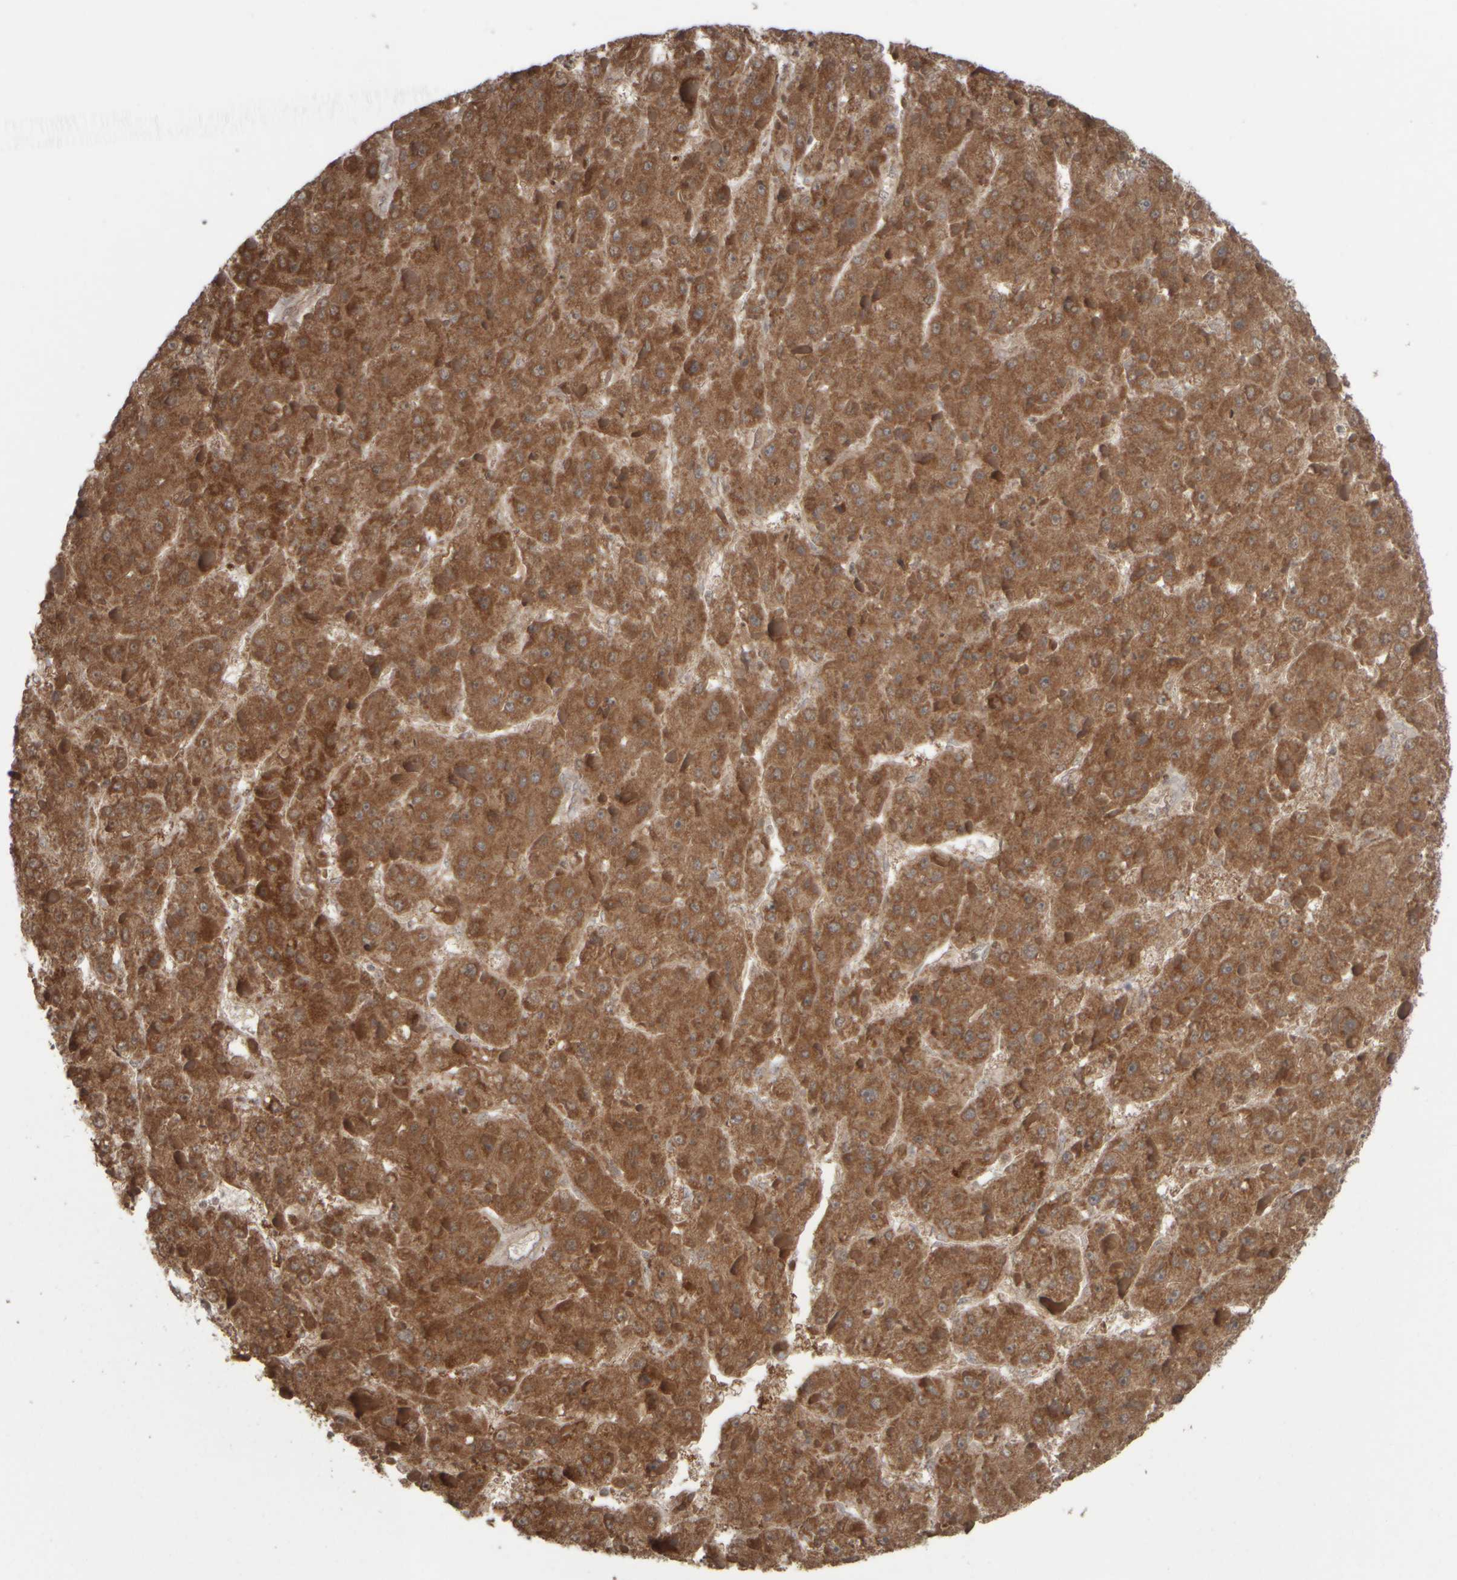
{"staining": {"intensity": "moderate", "quantity": ">75%", "location": "cytoplasmic/membranous"}, "tissue": "liver cancer", "cell_type": "Tumor cells", "image_type": "cancer", "snomed": [{"axis": "morphology", "description": "Carcinoma, Hepatocellular, NOS"}, {"axis": "topography", "description": "Liver"}], "caption": "Protein expression analysis of human liver cancer reveals moderate cytoplasmic/membranous expression in approximately >75% of tumor cells.", "gene": "CWC27", "patient": {"sex": "female", "age": 73}}